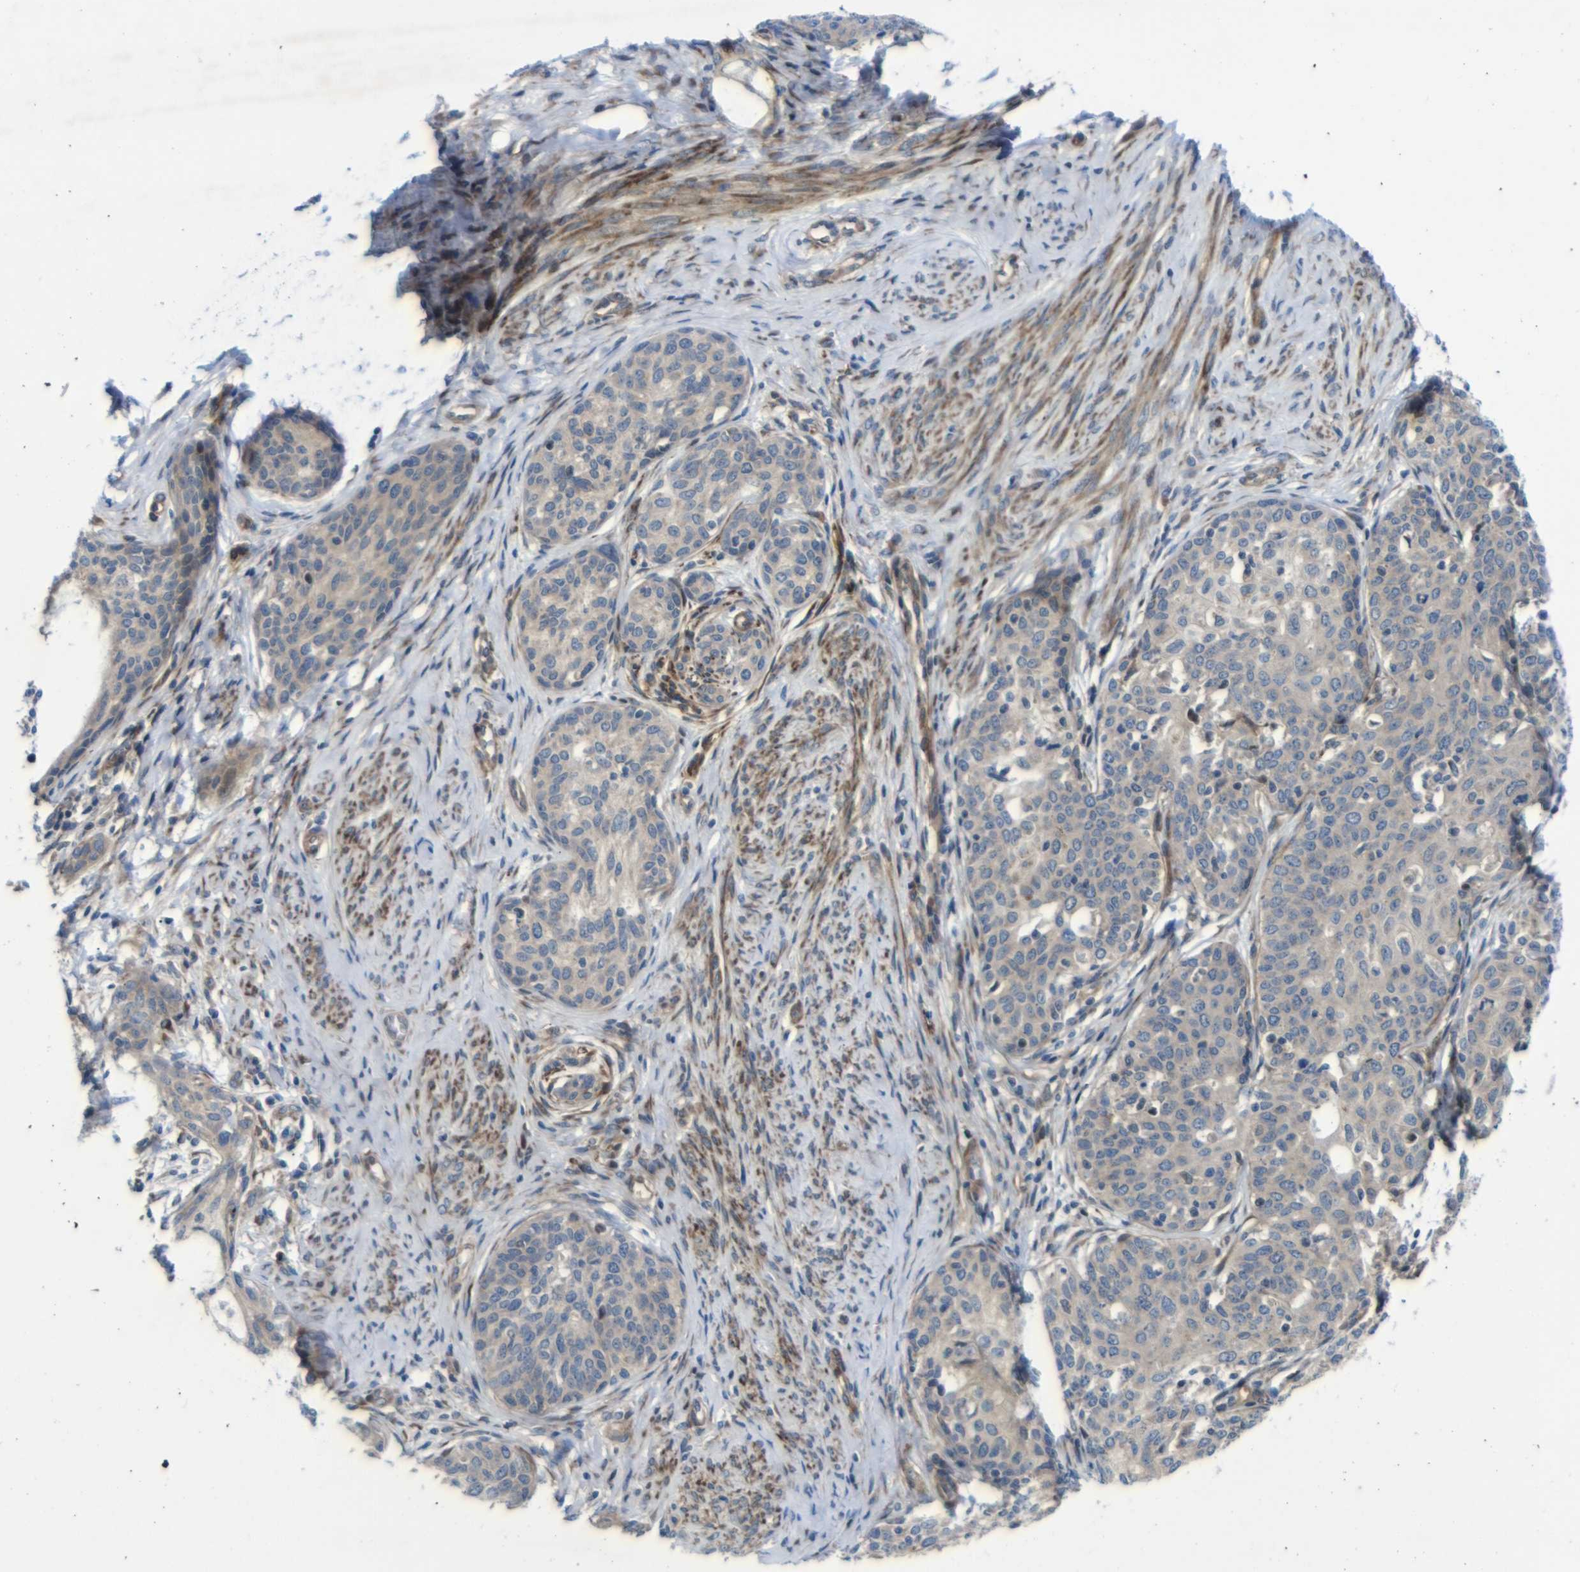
{"staining": {"intensity": "weak", "quantity": ">75%", "location": "cytoplasmic/membranous"}, "tissue": "cervical cancer", "cell_type": "Tumor cells", "image_type": "cancer", "snomed": [{"axis": "morphology", "description": "Squamous cell carcinoma, NOS"}, {"axis": "morphology", "description": "Adenocarcinoma, NOS"}, {"axis": "topography", "description": "Cervix"}], "caption": "IHC micrograph of cervical squamous cell carcinoma stained for a protein (brown), which displays low levels of weak cytoplasmic/membranous expression in about >75% of tumor cells.", "gene": "PARP14", "patient": {"sex": "female", "age": 52}}